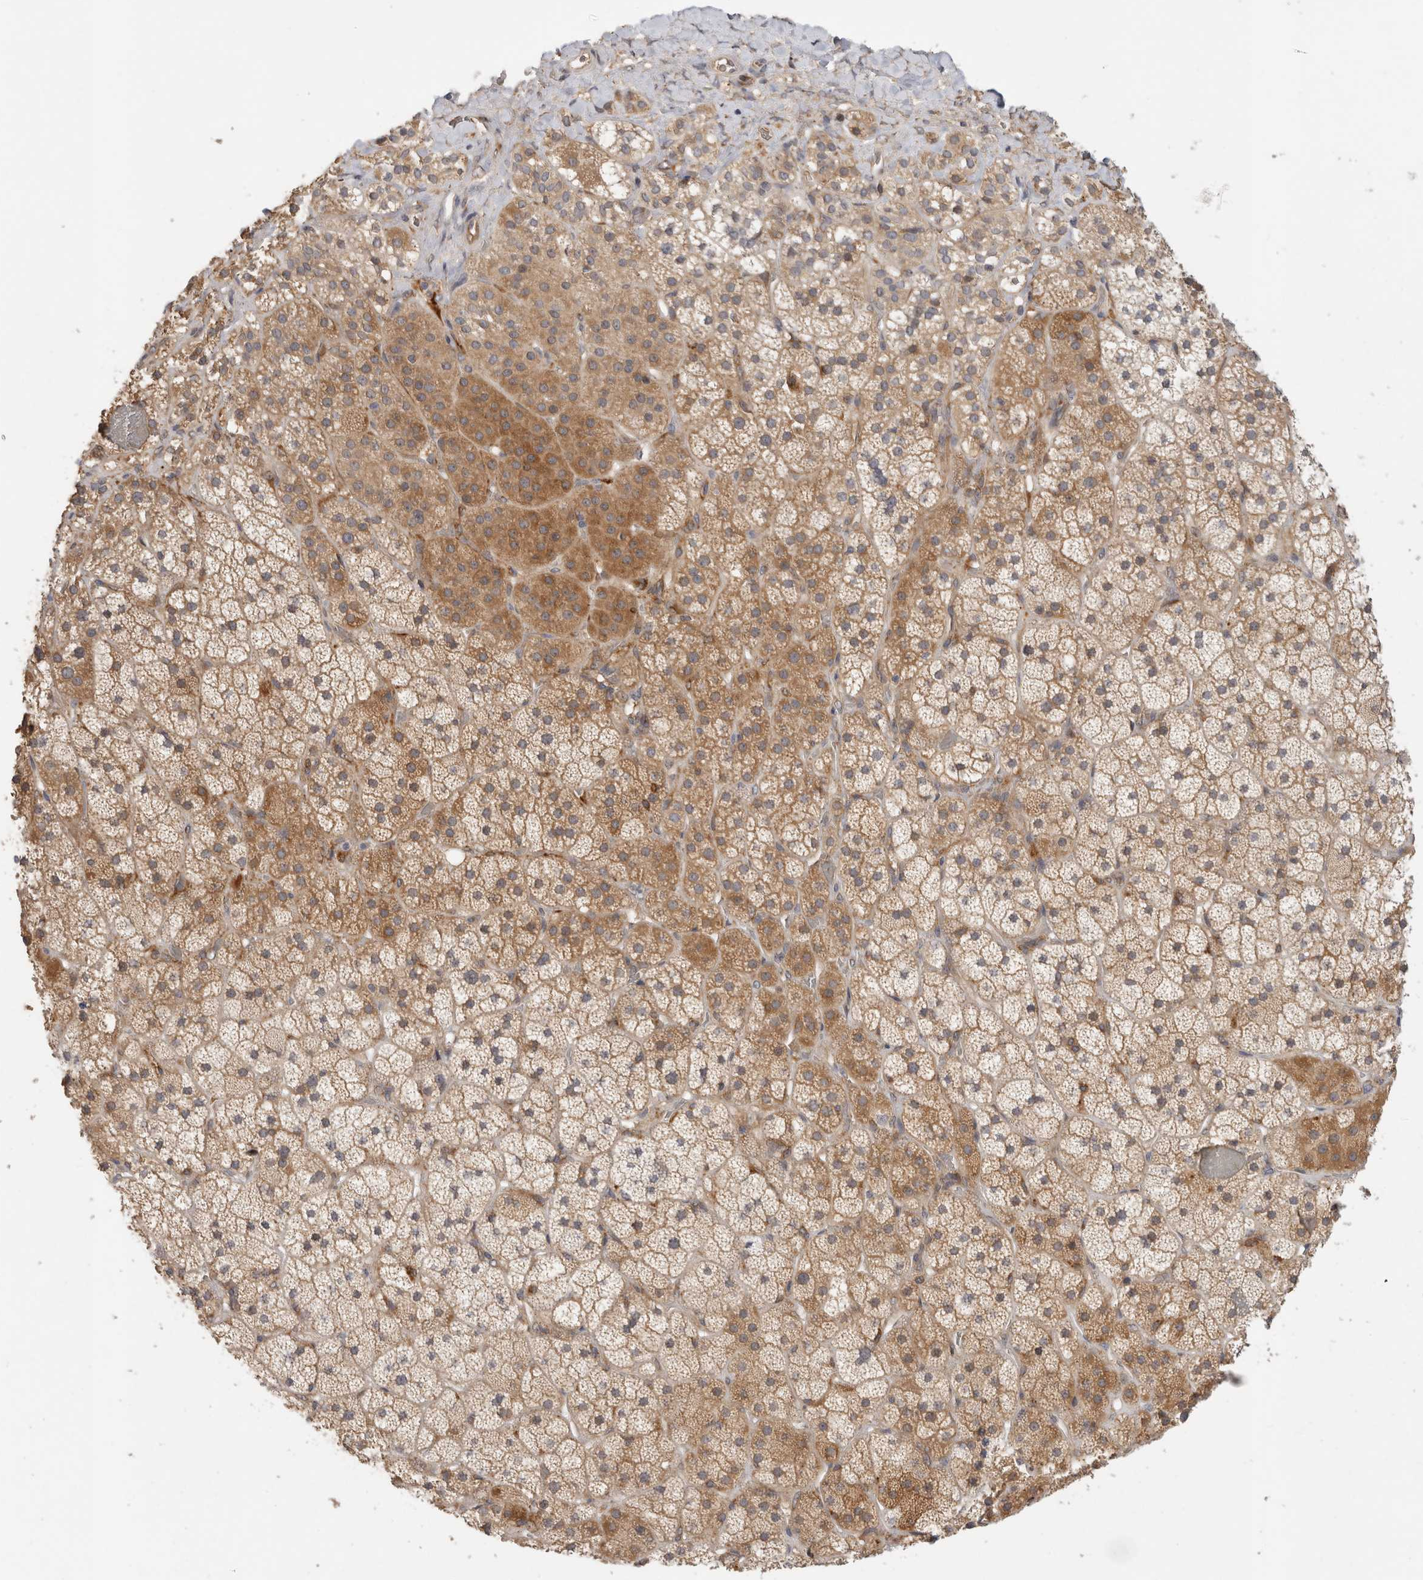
{"staining": {"intensity": "moderate", "quantity": ">75%", "location": "cytoplasmic/membranous"}, "tissue": "adrenal gland", "cell_type": "Glandular cells", "image_type": "normal", "snomed": [{"axis": "morphology", "description": "Normal tissue, NOS"}, {"axis": "topography", "description": "Adrenal gland"}], "caption": "Benign adrenal gland demonstrates moderate cytoplasmic/membranous staining in approximately >75% of glandular cells (Brightfield microscopy of DAB IHC at high magnification)..", "gene": "APOL2", "patient": {"sex": "male", "age": 57}}